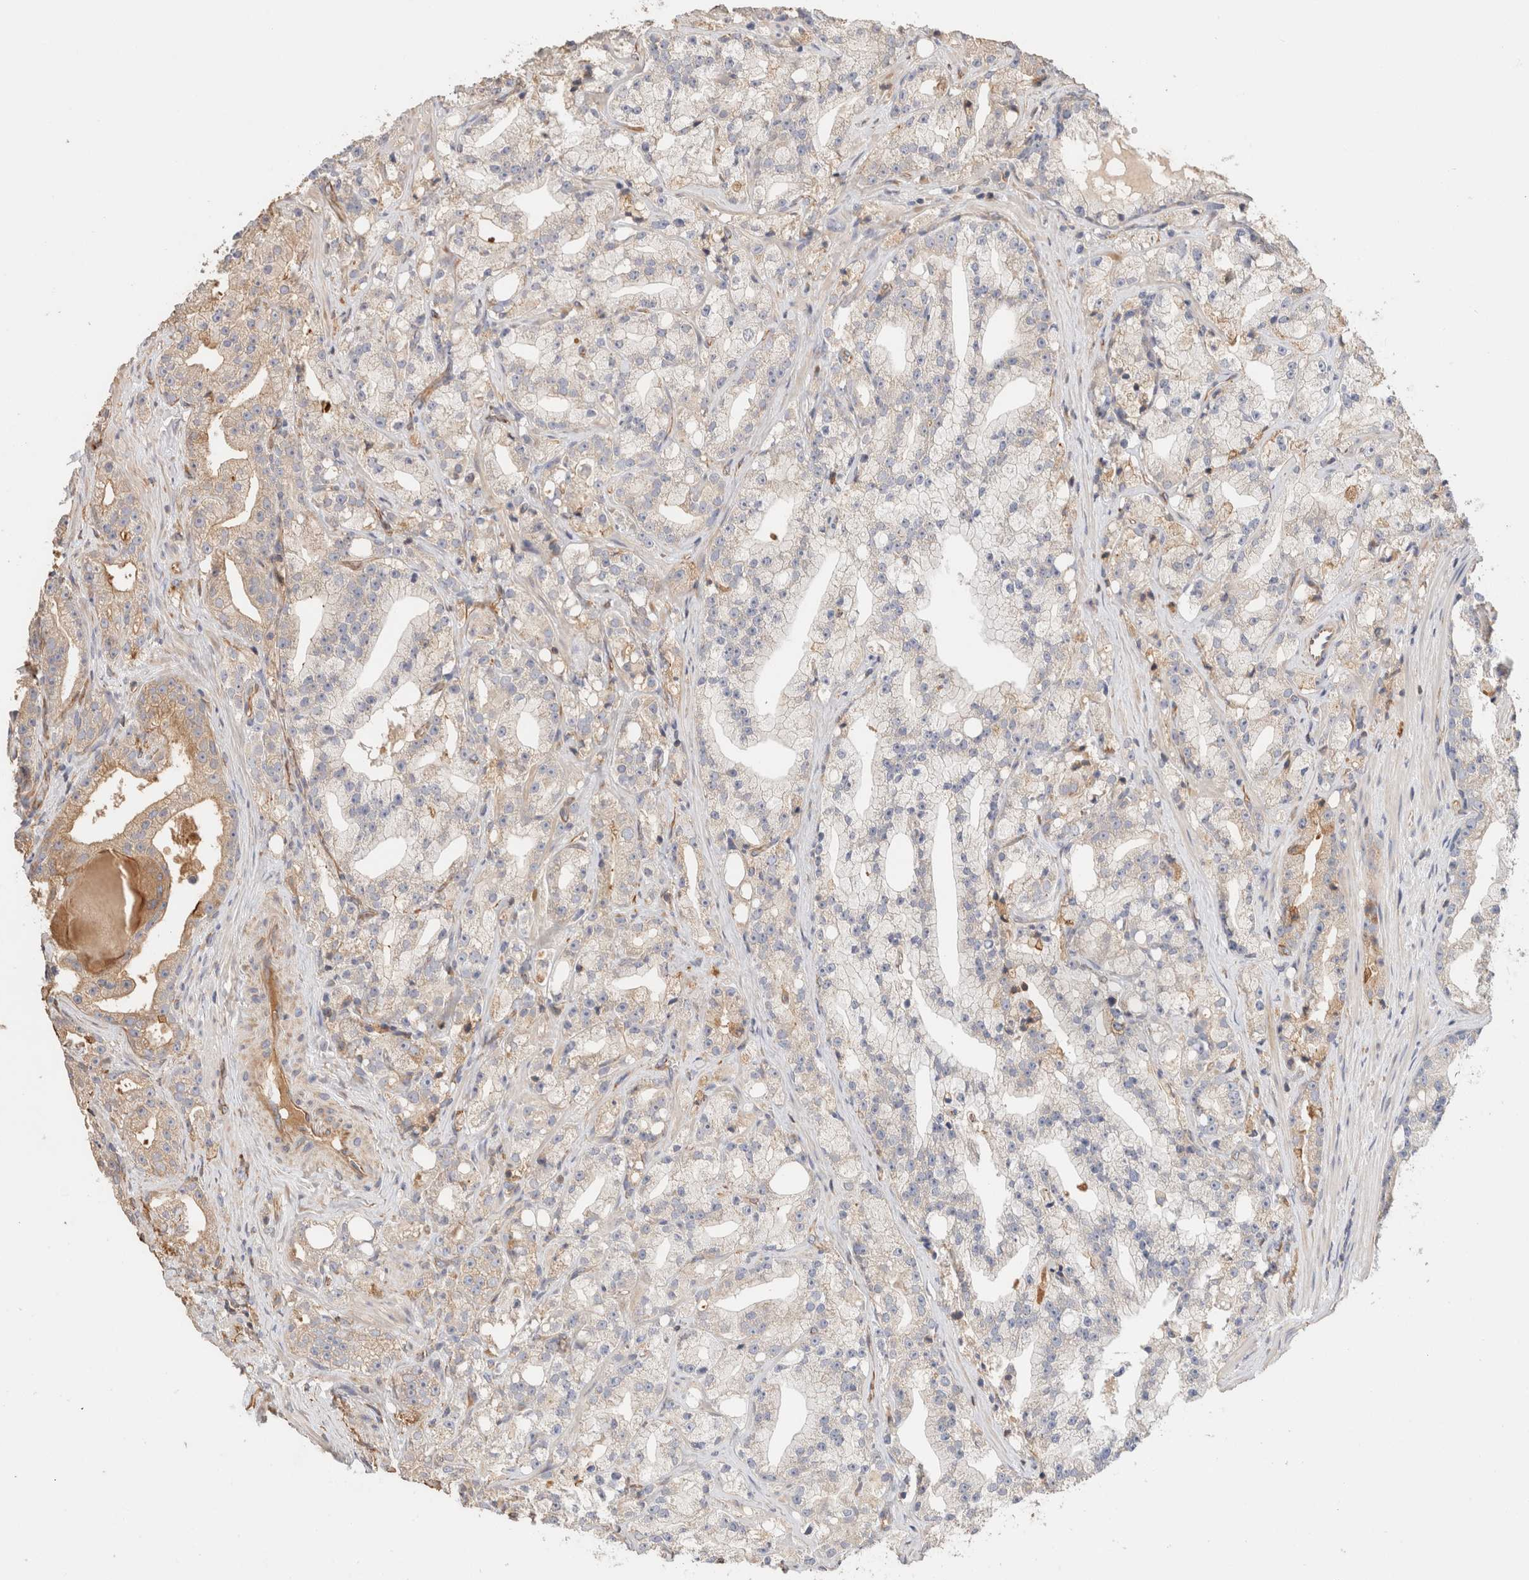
{"staining": {"intensity": "weak", "quantity": "<25%", "location": "cytoplasmic/membranous"}, "tissue": "prostate cancer", "cell_type": "Tumor cells", "image_type": "cancer", "snomed": [{"axis": "morphology", "description": "Adenocarcinoma, High grade"}, {"axis": "topography", "description": "Prostate"}], "caption": "DAB immunohistochemical staining of prostate cancer exhibits no significant expression in tumor cells.", "gene": "PROS1", "patient": {"sex": "male", "age": 64}}